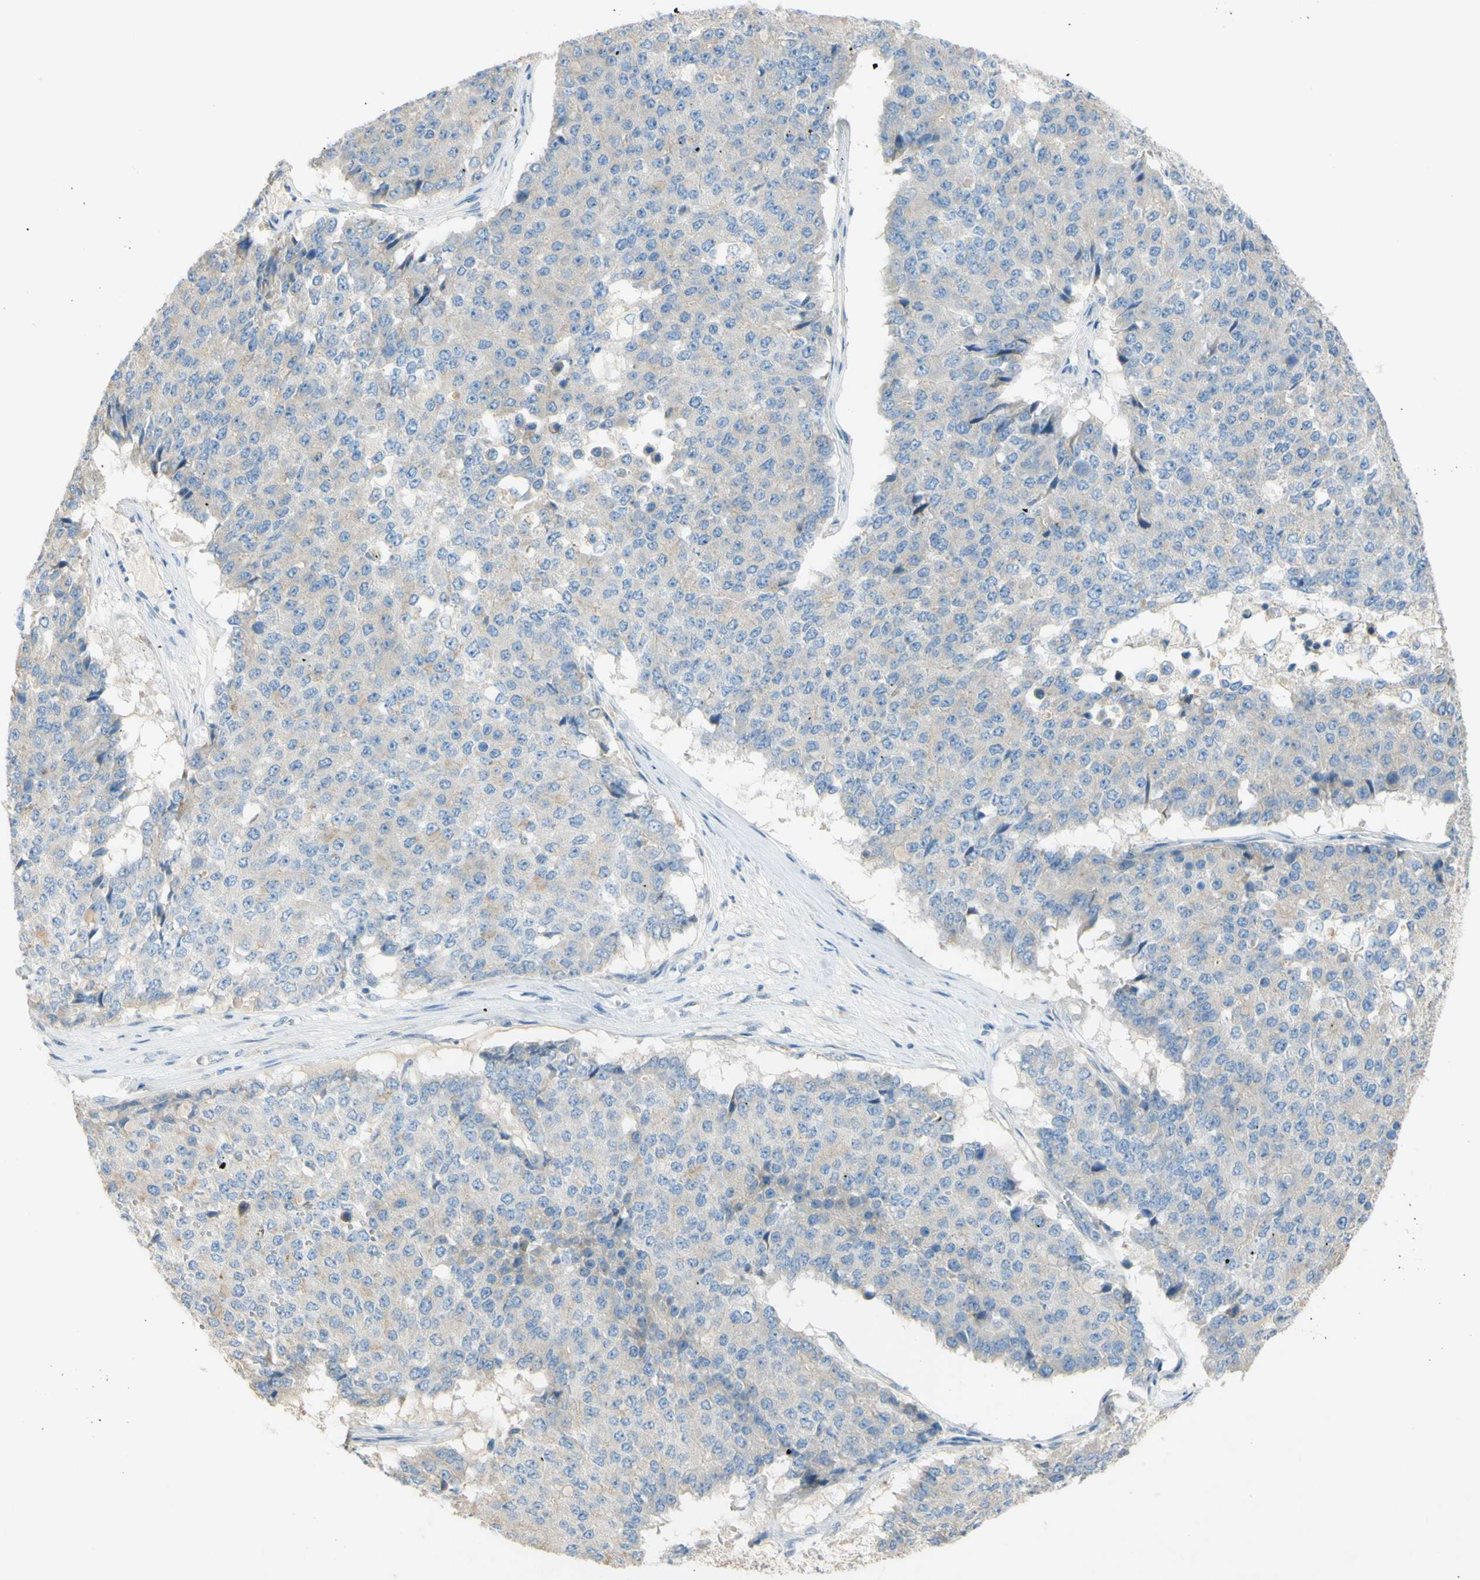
{"staining": {"intensity": "weak", "quantity": ">75%", "location": "cytoplasmic/membranous"}, "tissue": "pancreatic cancer", "cell_type": "Tumor cells", "image_type": "cancer", "snomed": [{"axis": "morphology", "description": "Adenocarcinoma, NOS"}, {"axis": "topography", "description": "Pancreas"}], "caption": "Tumor cells reveal low levels of weak cytoplasmic/membranous positivity in about >75% of cells in pancreatic adenocarcinoma.", "gene": "PACSIN1", "patient": {"sex": "male", "age": 50}}